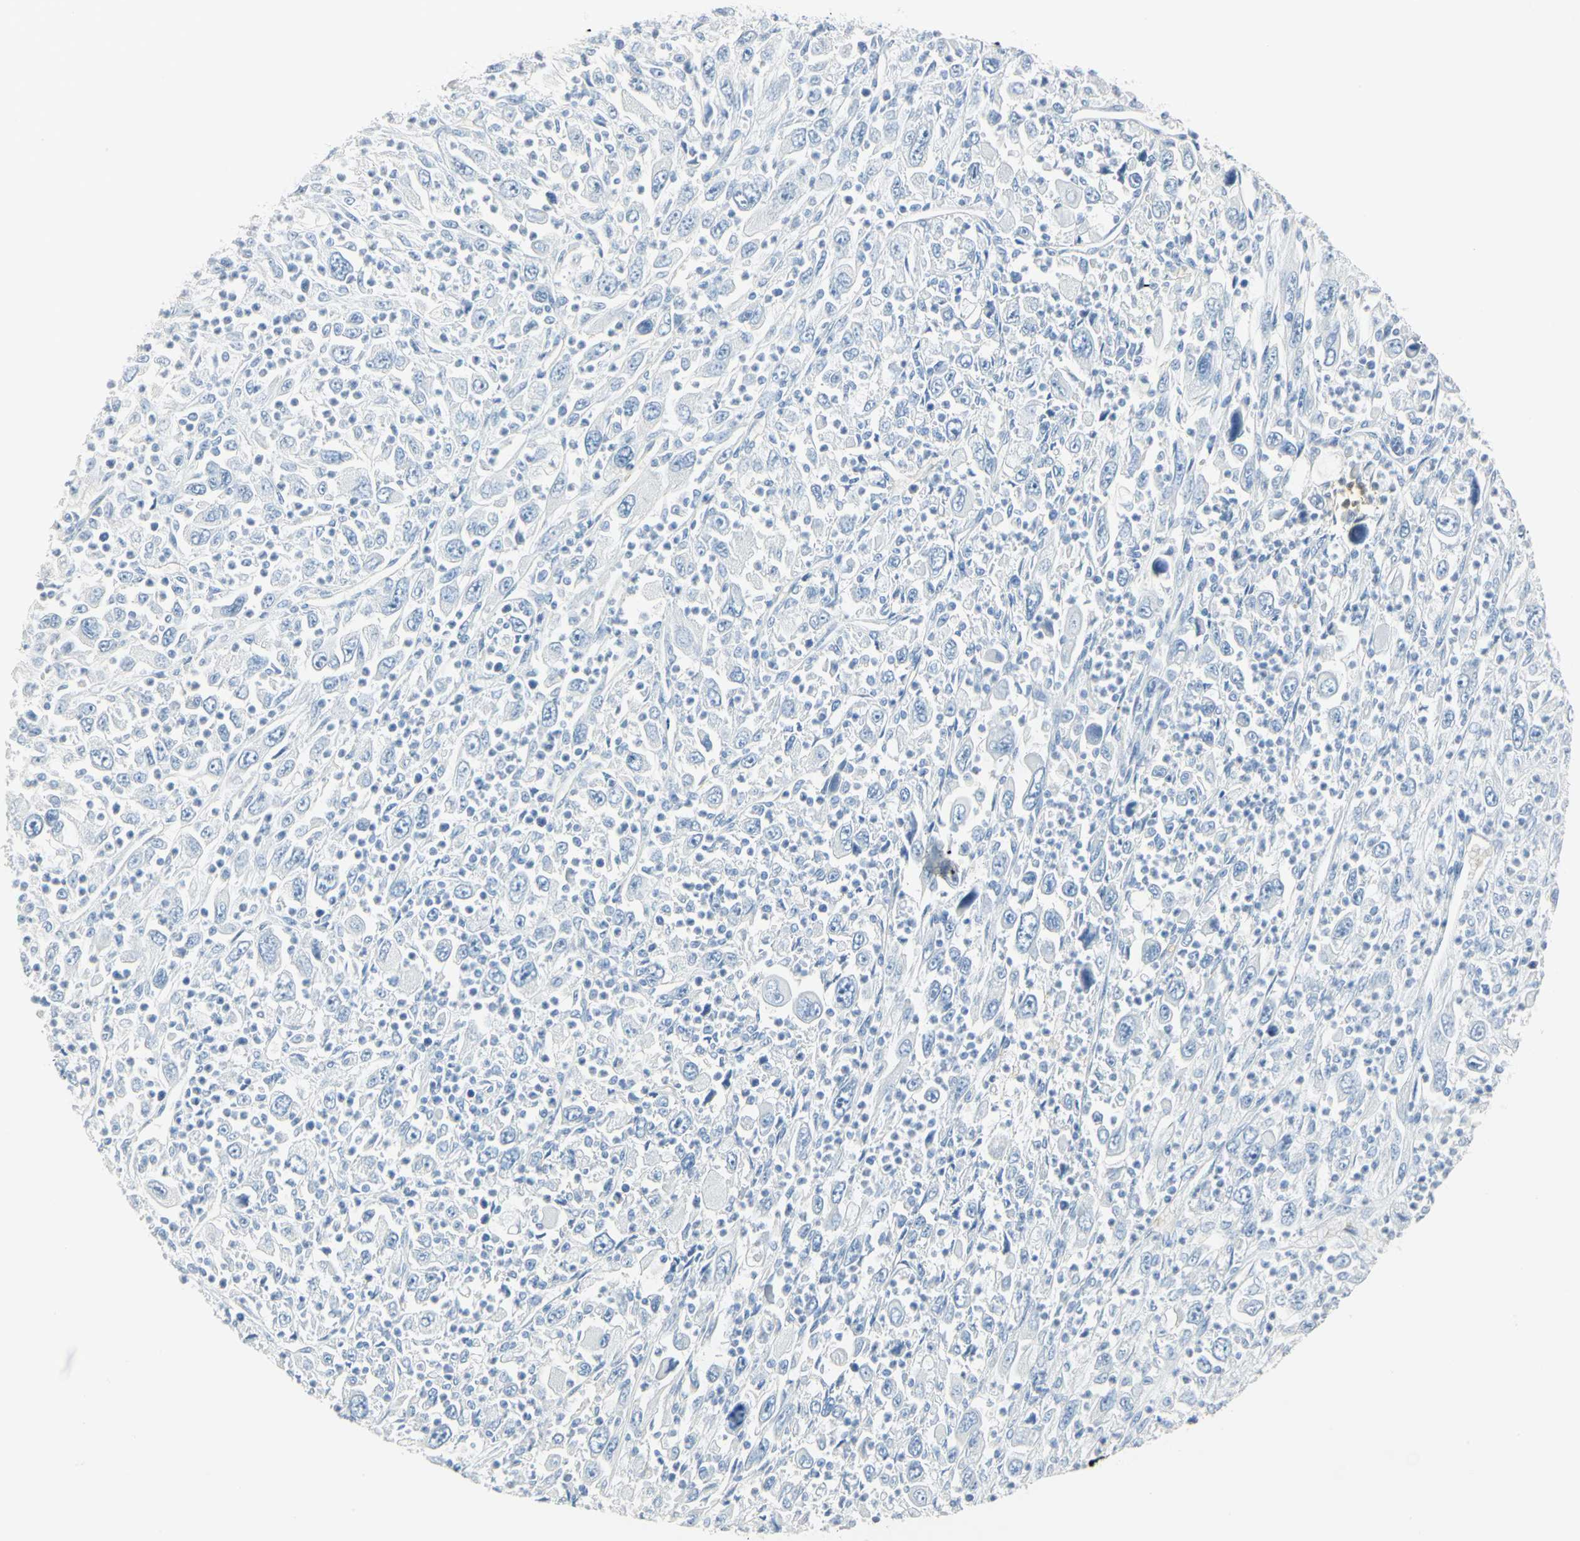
{"staining": {"intensity": "negative", "quantity": "none", "location": "none"}, "tissue": "melanoma", "cell_type": "Tumor cells", "image_type": "cancer", "snomed": [{"axis": "morphology", "description": "Malignant melanoma, Metastatic site"}, {"axis": "topography", "description": "Skin"}], "caption": "Immunohistochemistry (IHC) micrograph of melanoma stained for a protein (brown), which shows no expression in tumor cells.", "gene": "CA3", "patient": {"sex": "female", "age": 56}}